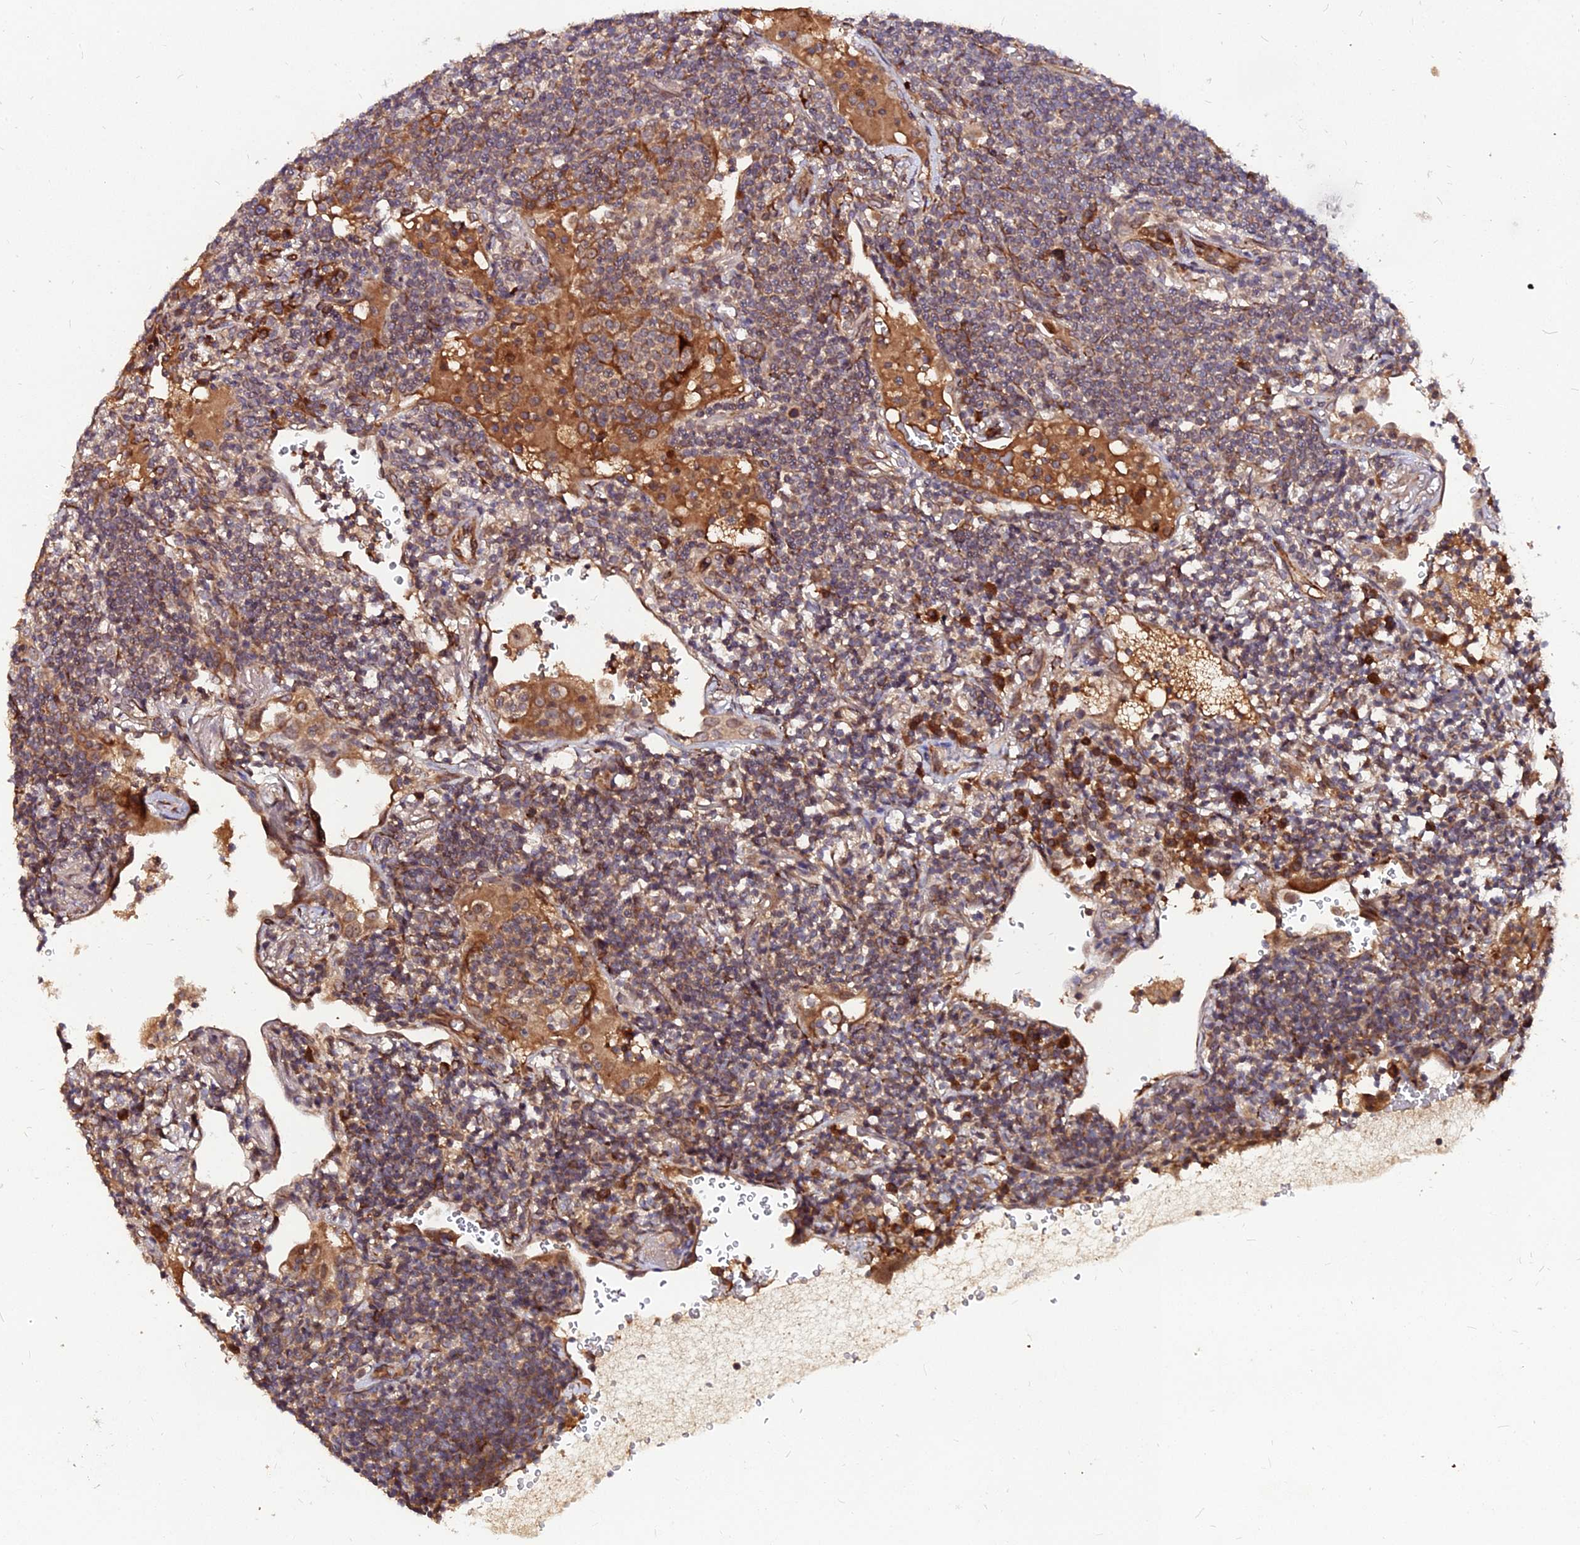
{"staining": {"intensity": "moderate", "quantity": ">75%", "location": "cytoplasmic/membranous"}, "tissue": "lymphoma", "cell_type": "Tumor cells", "image_type": "cancer", "snomed": [{"axis": "morphology", "description": "Malignant lymphoma, non-Hodgkin's type, Low grade"}, {"axis": "topography", "description": "Lung"}], "caption": "Moderate cytoplasmic/membranous staining is identified in about >75% of tumor cells in lymphoma.", "gene": "PDE4D", "patient": {"sex": "female", "age": 71}}